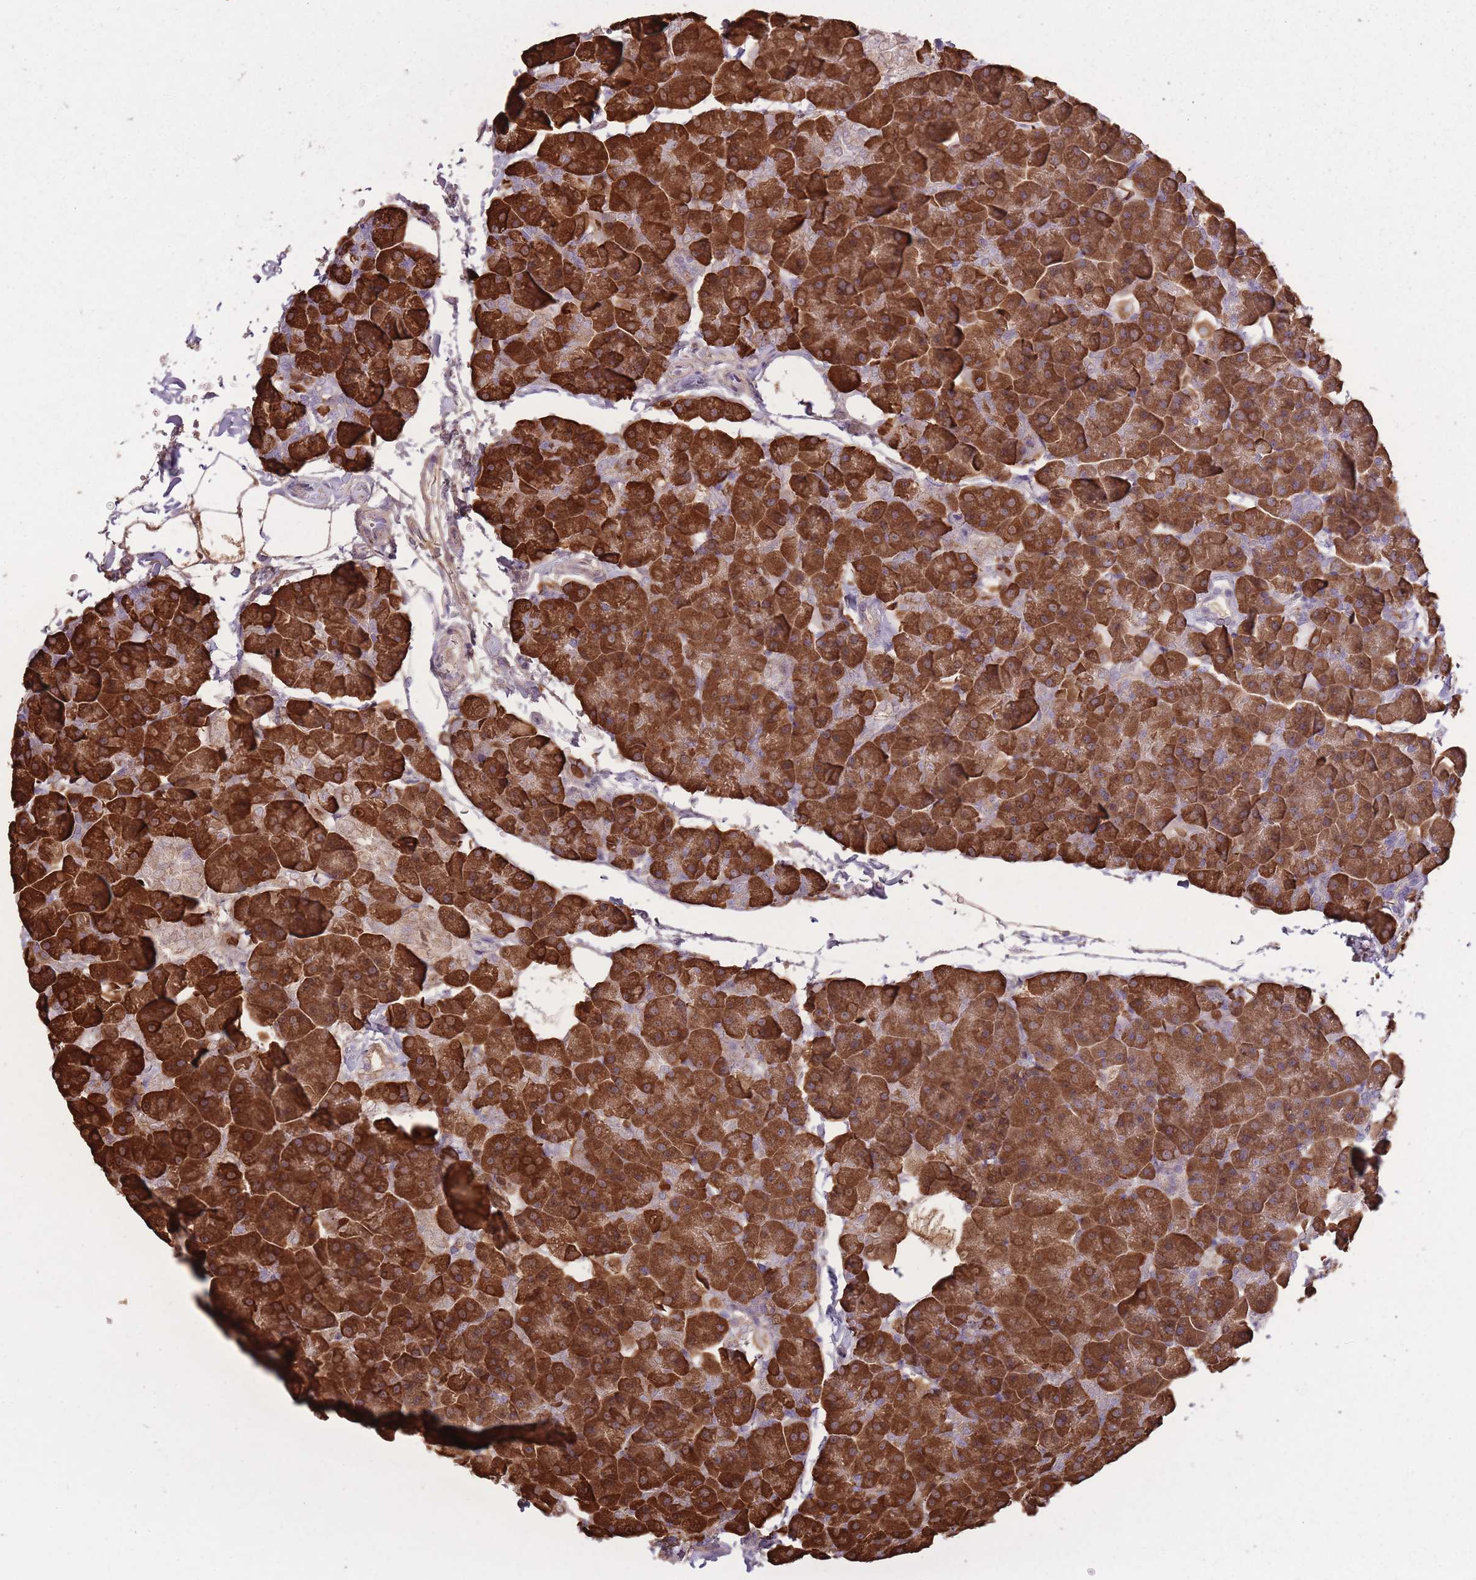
{"staining": {"intensity": "strong", "quantity": ">75%", "location": "cytoplasmic/membranous"}, "tissue": "pancreas", "cell_type": "Exocrine glandular cells", "image_type": "normal", "snomed": [{"axis": "morphology", "description": "Normal tissue, NOS"}, {"axis": "topography", "description": "Pancreas"}], "caption": "A brown stain shows strong cytoplasmic/membranous positivity of a protein in exocrine glandular cells of unremarkable human pancreas.", "gene": "ZBTB24", "patient": {"sex": "male", "age": 35}}